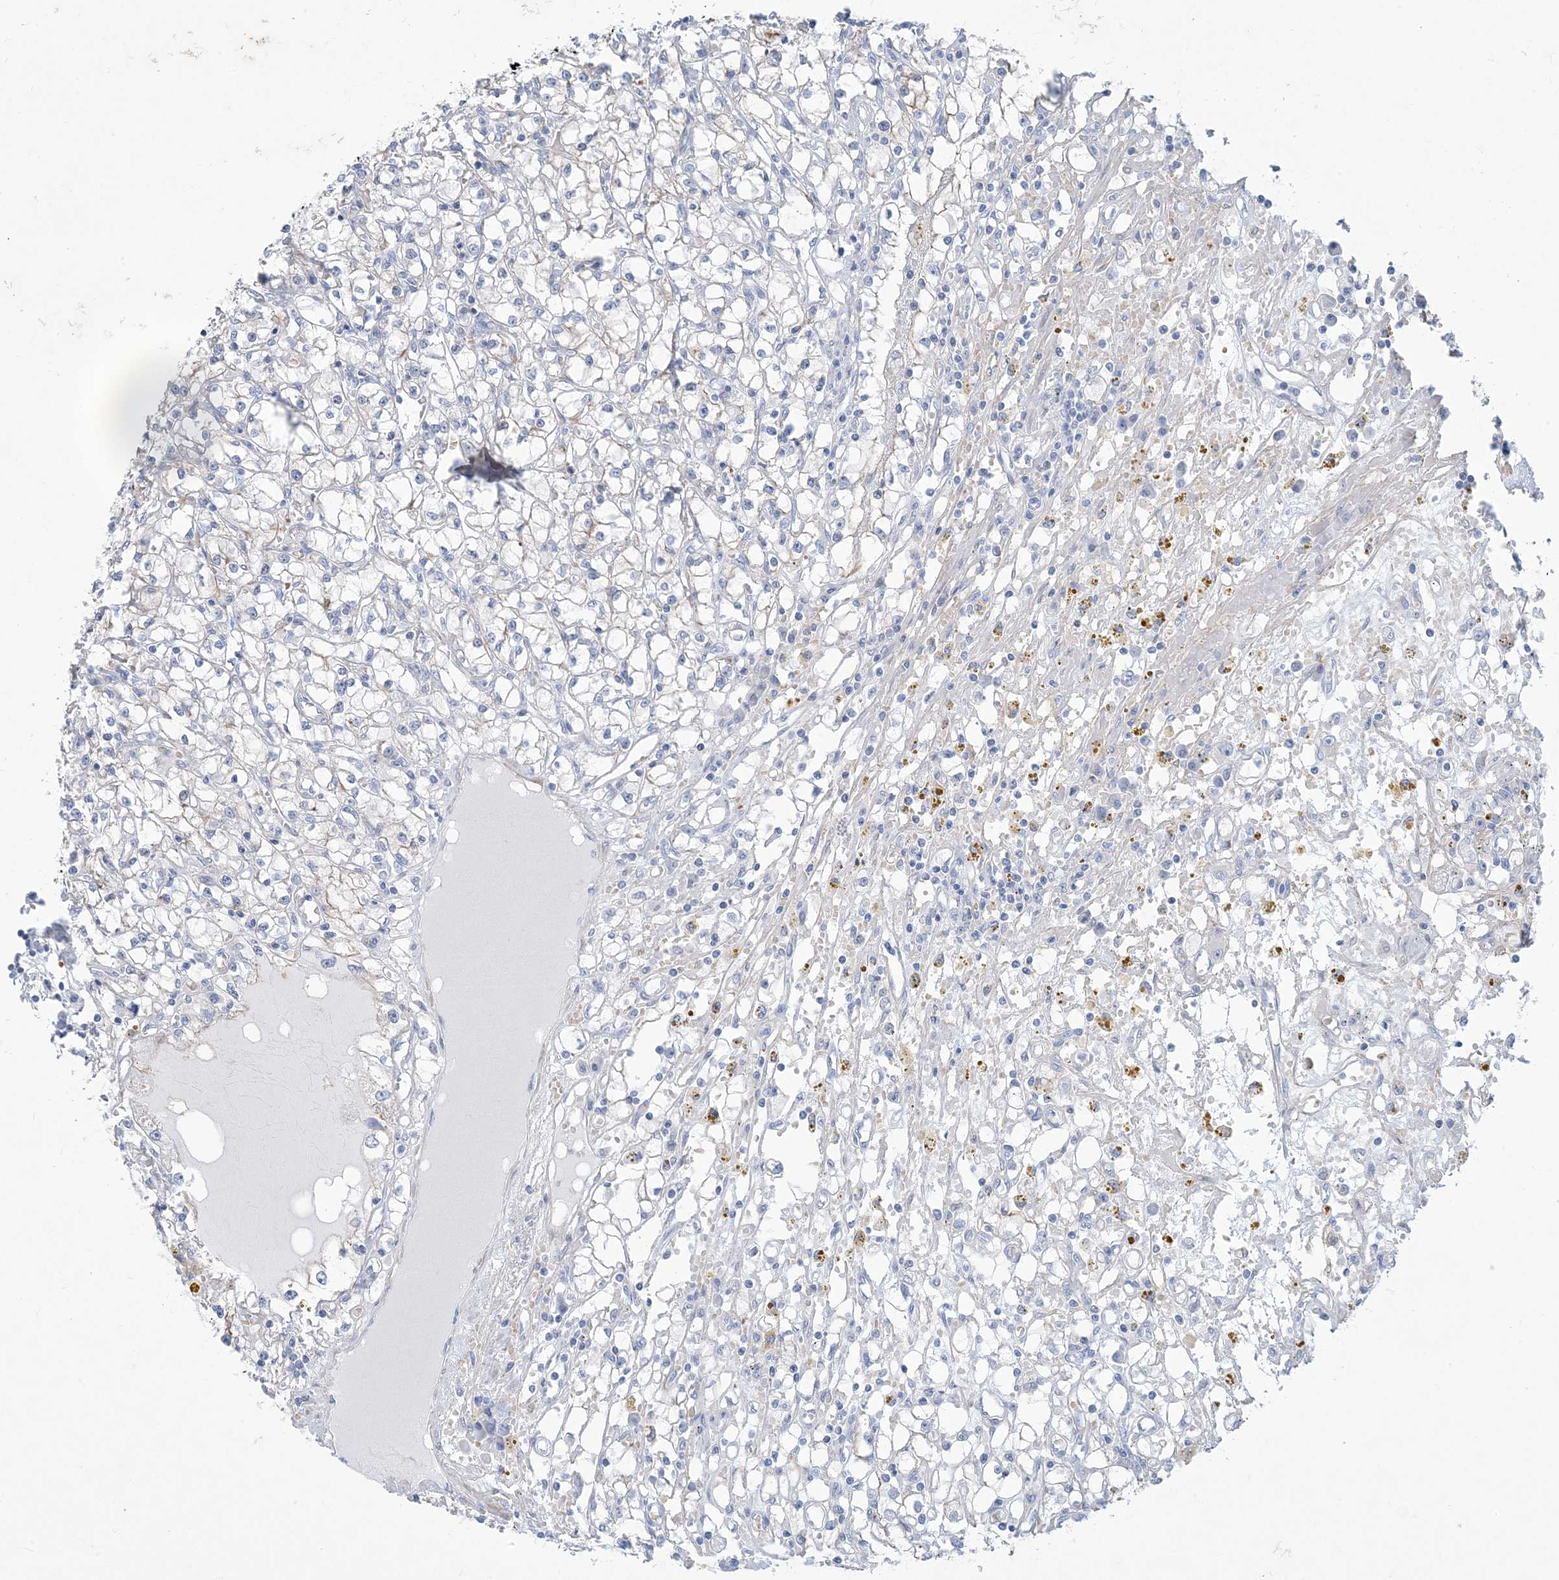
{"staining": {"intensity": "negative", "quantity": "none", "location": "none"}, "tissue": "renal cancer", "cell_type": "Tumor cells", "image_type": "cancer", "snomed": [{"axis": "morphology", "description": "Adenocarcinoma, NOS"}, {"axis": "topography", "description": "Kidney"}], "caption": "Tumor cells are negative for protein expression in human adenocarcinoma (renal).", "gene": "MOXD1", "patient": {"sex": "male", "age": 56}}